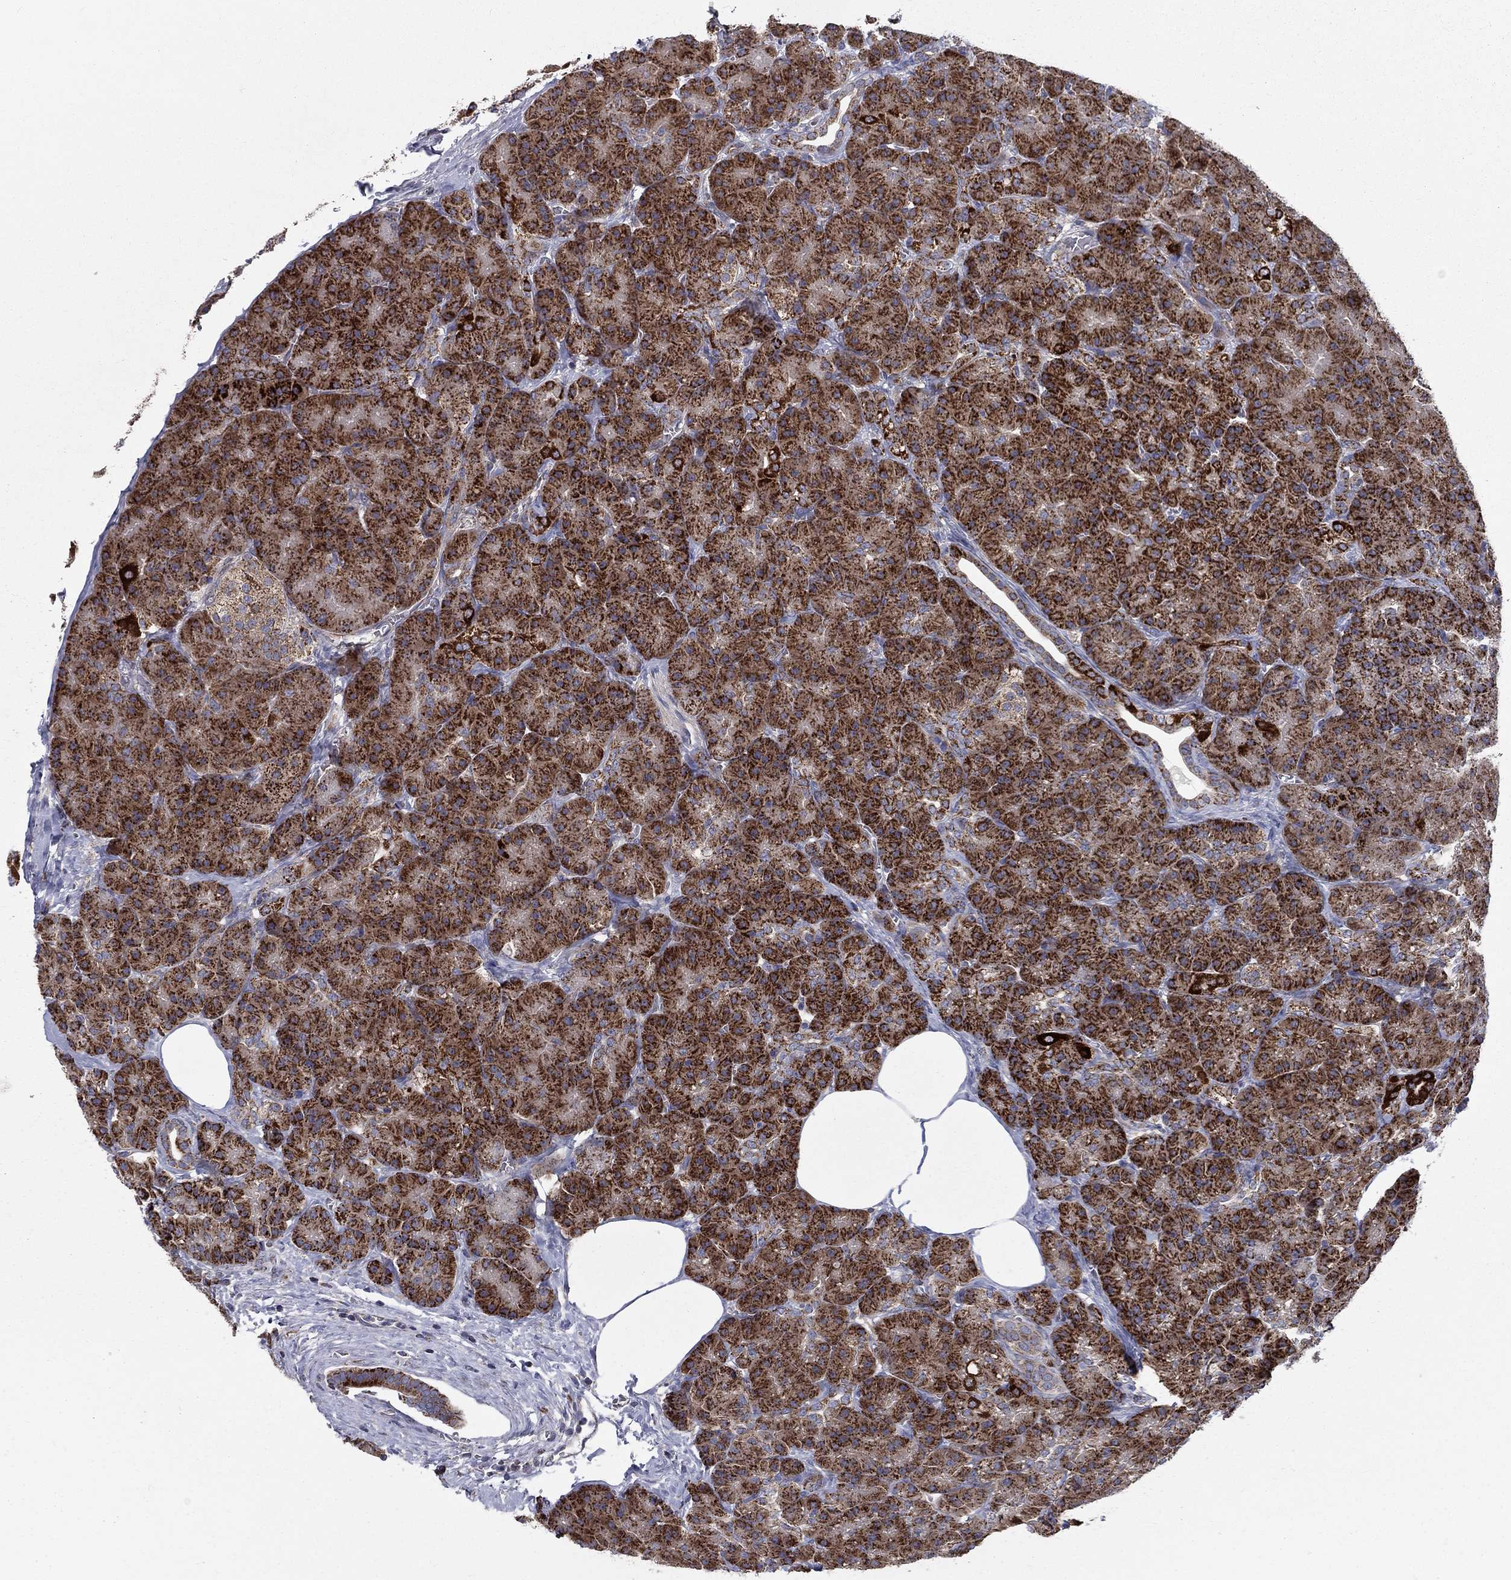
{"staining": {"intensity": "strong", "quantity": ">75%", "location": "cytoplasmic/membranous"}, "tissue": "pancreas", "cell_type": "Exocrine glandular cells", "image_type": "normal", "snomed": [{"axis": "morphology", "description": "Normal tissue, NOS"}, {"axis": "topography", "description": "Pancreas"}], "caption": "Protein expression analysis of benign pancreas shows strong cytoplasmic/membranous staining in about >75% of exocrine glandular cells.", "gene": "ALDH1B1", "patient": {"sex": "male", "age": 57}}